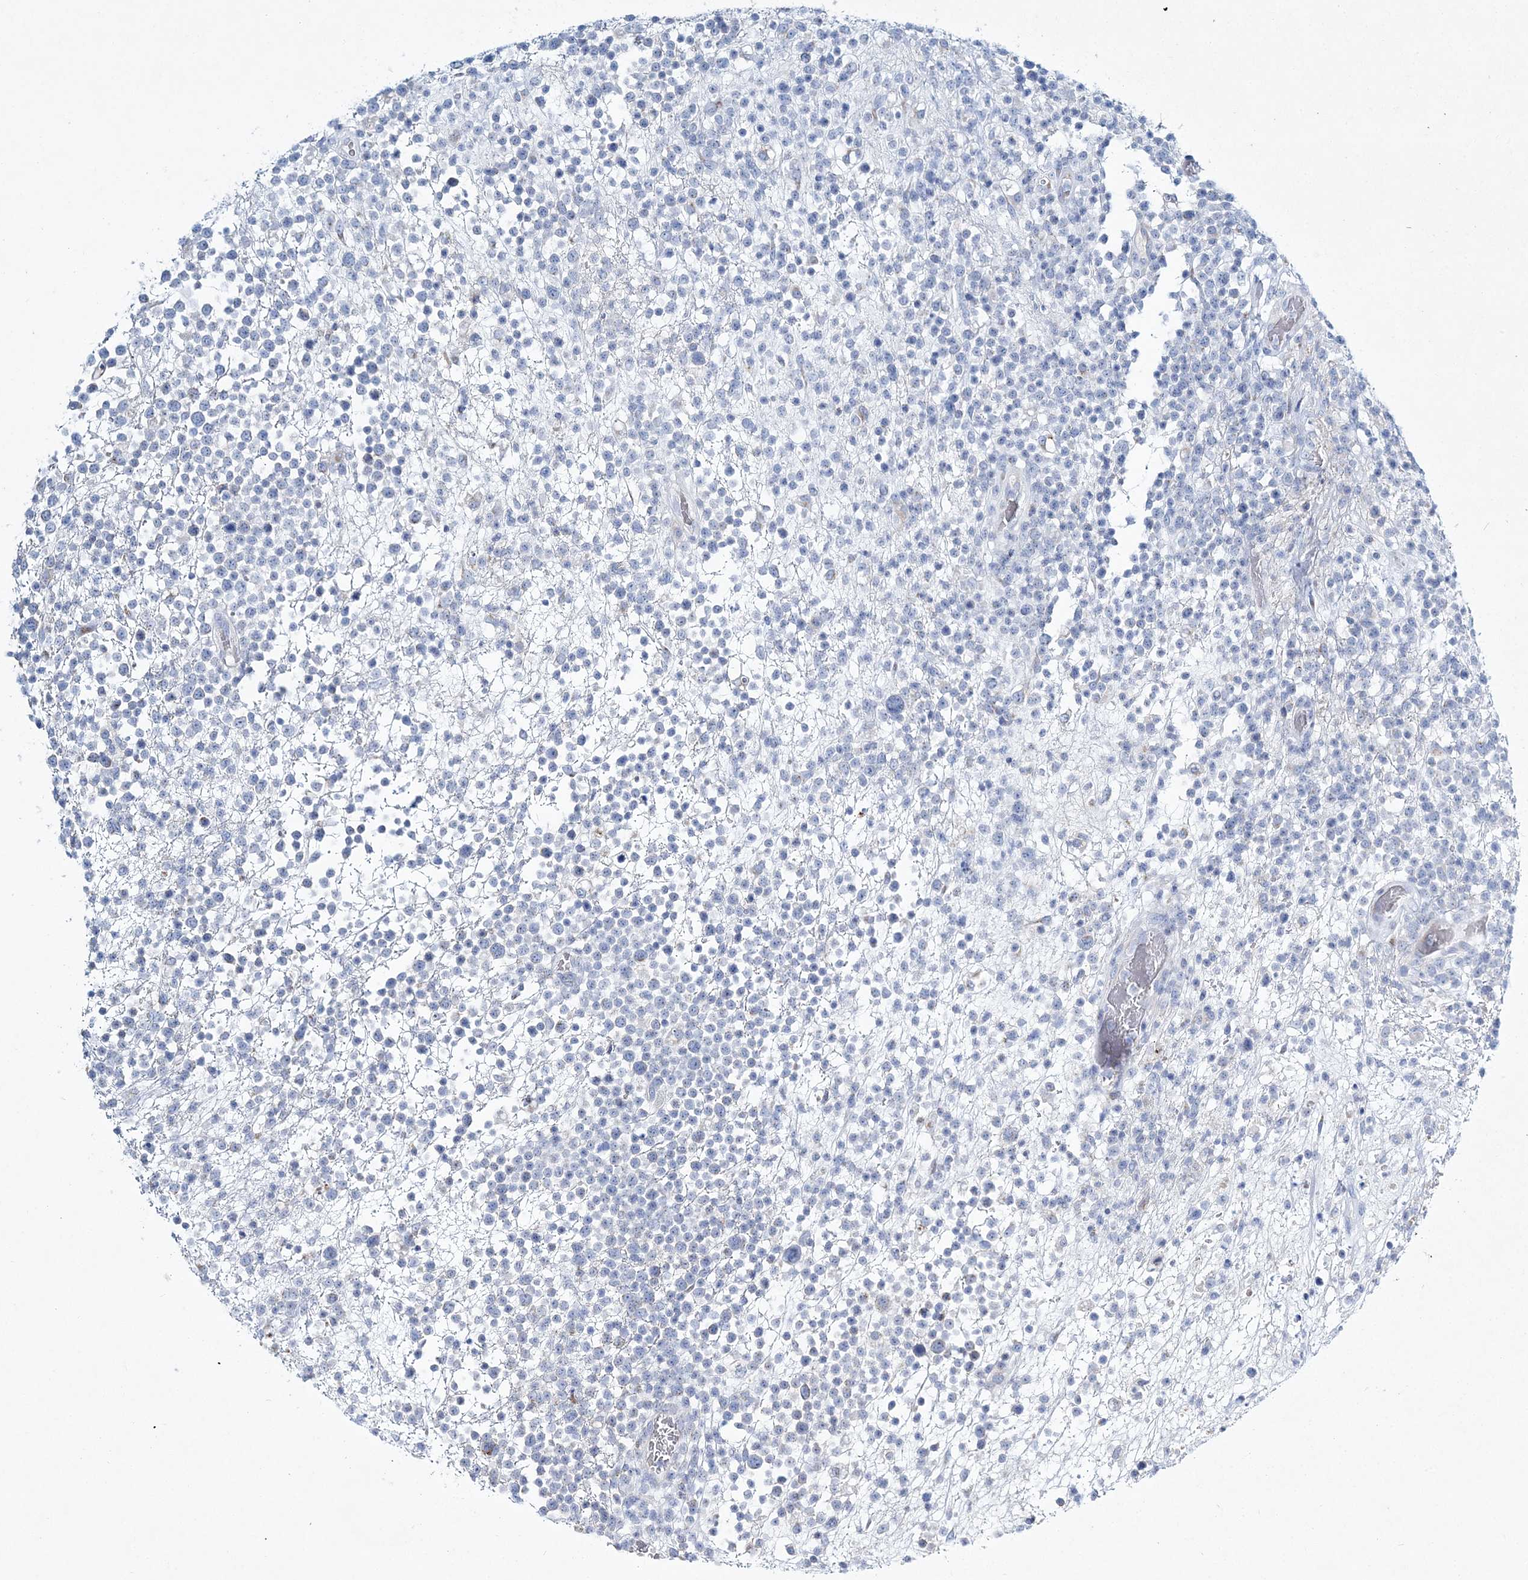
{"staining": {"intensity": "negative", "quantity": "none", "location": "none"}, "tissue": "lymphoma", "cell_type": "Tumor cells", "image_type": "cancer", "snomed": [{"axis": "morphology", "description": "Malignant lymphoma, non-Hodgkin's type, High grade"}, {"axis": "topography", "description": "Colon"}], "caption": "The immunohistochemistry image has no significant staining in tumor cells of malignant lymphoma, non-Hodgkin's type (high-grade) tissue. (Brightfield microscopy of DAB IHC at high magnification).", "gene": "ADGRL1", "patient": {"sex": "female", "age": 53}}